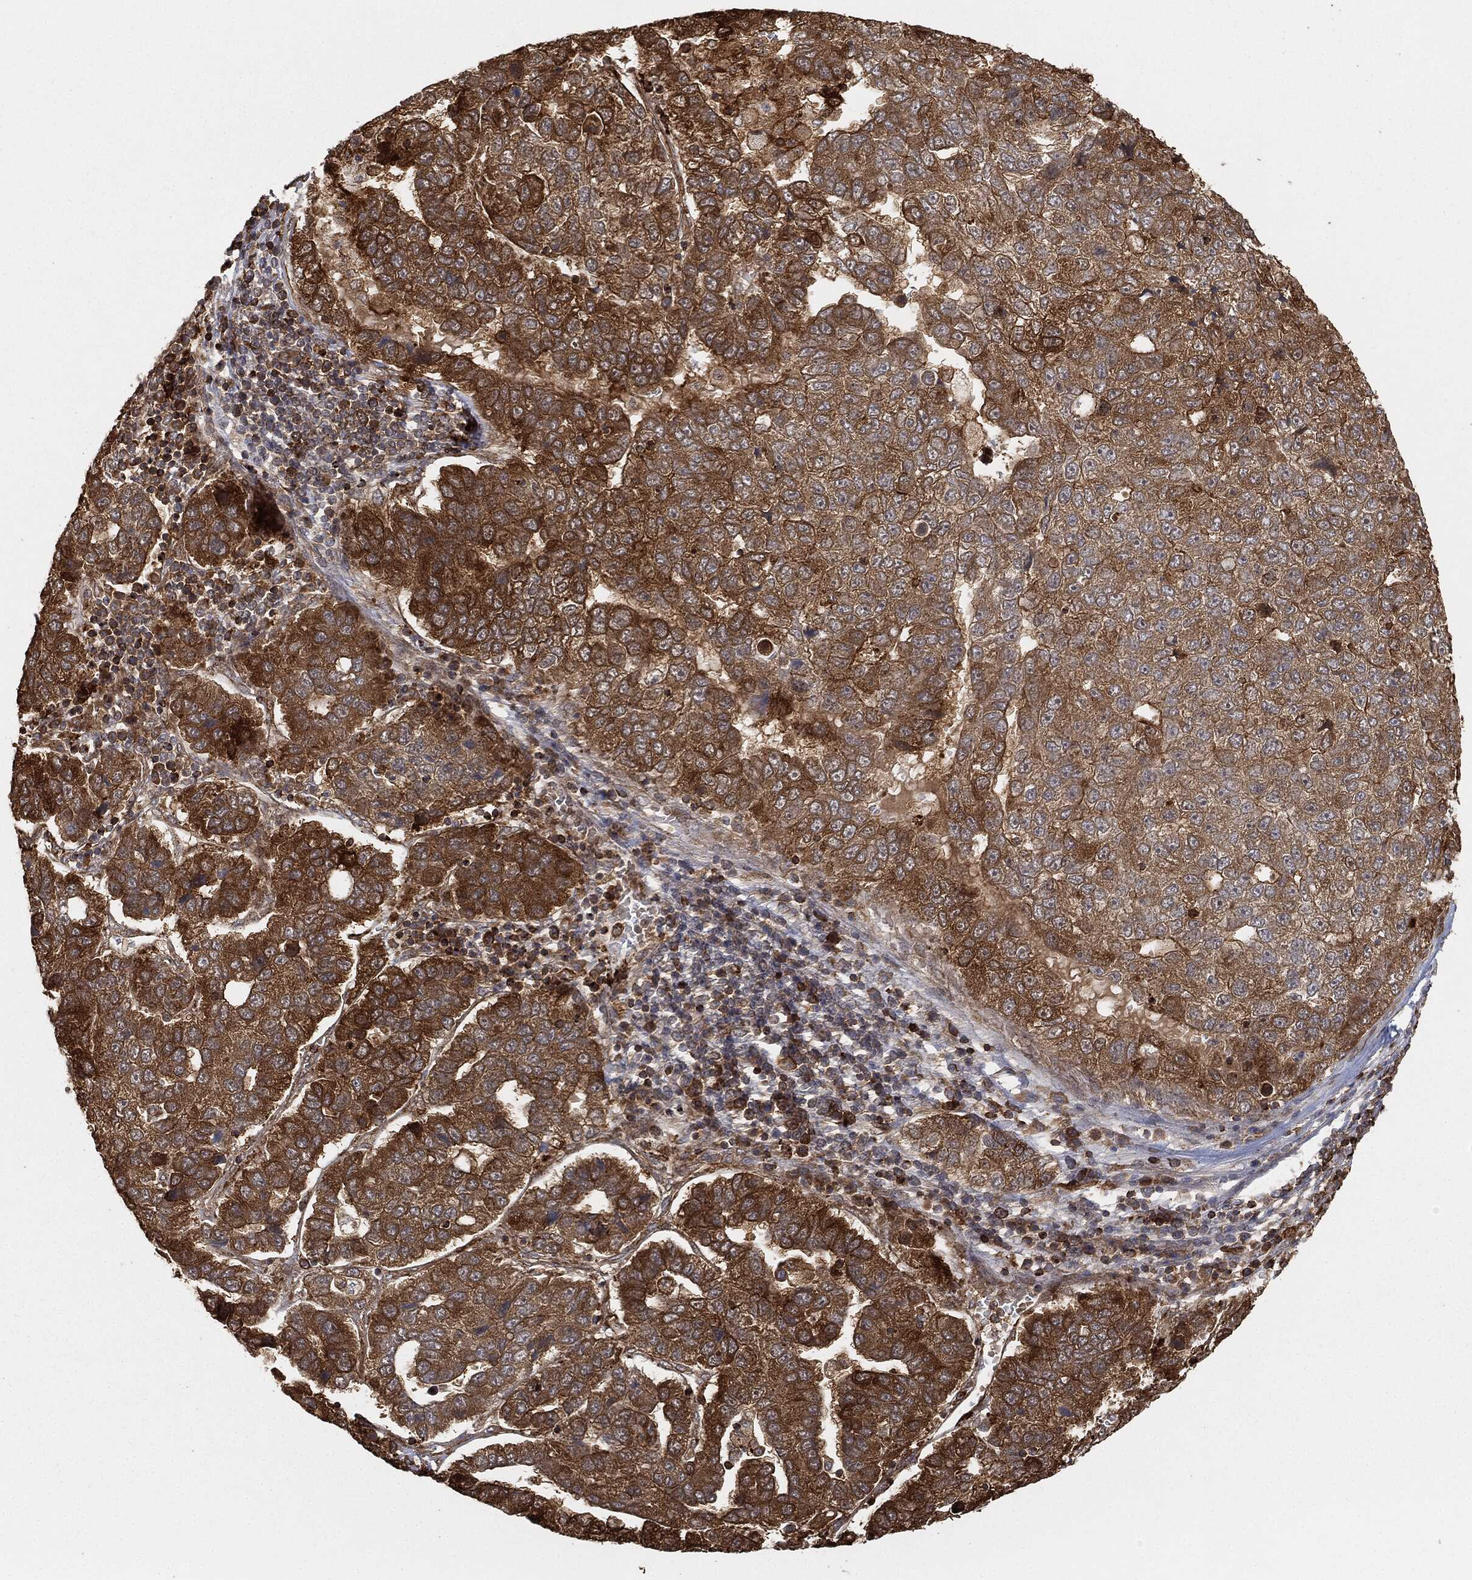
{"staining": {"intensity": "strong", "quantity": "25%-75%", "location": "cytoplasmic/membranous"}, "tissue": "pancreatic cancer", "cell_type": "Tumor cells", "image_type": "cancer", "snomed": [{"axis": "morphology", "description": "Adenocarcinoma, NOS"}, {"axis": "topography", "description": "Pancreas"}], "caption": "A histopathology image of adenocarcinoma (pancreatic) stained for a protein demonstrates strong cytoplasmic/membranous brown staining in tumor cells.", "gene": "TPT1", "patient": {"sex": "female", "age": 61}}